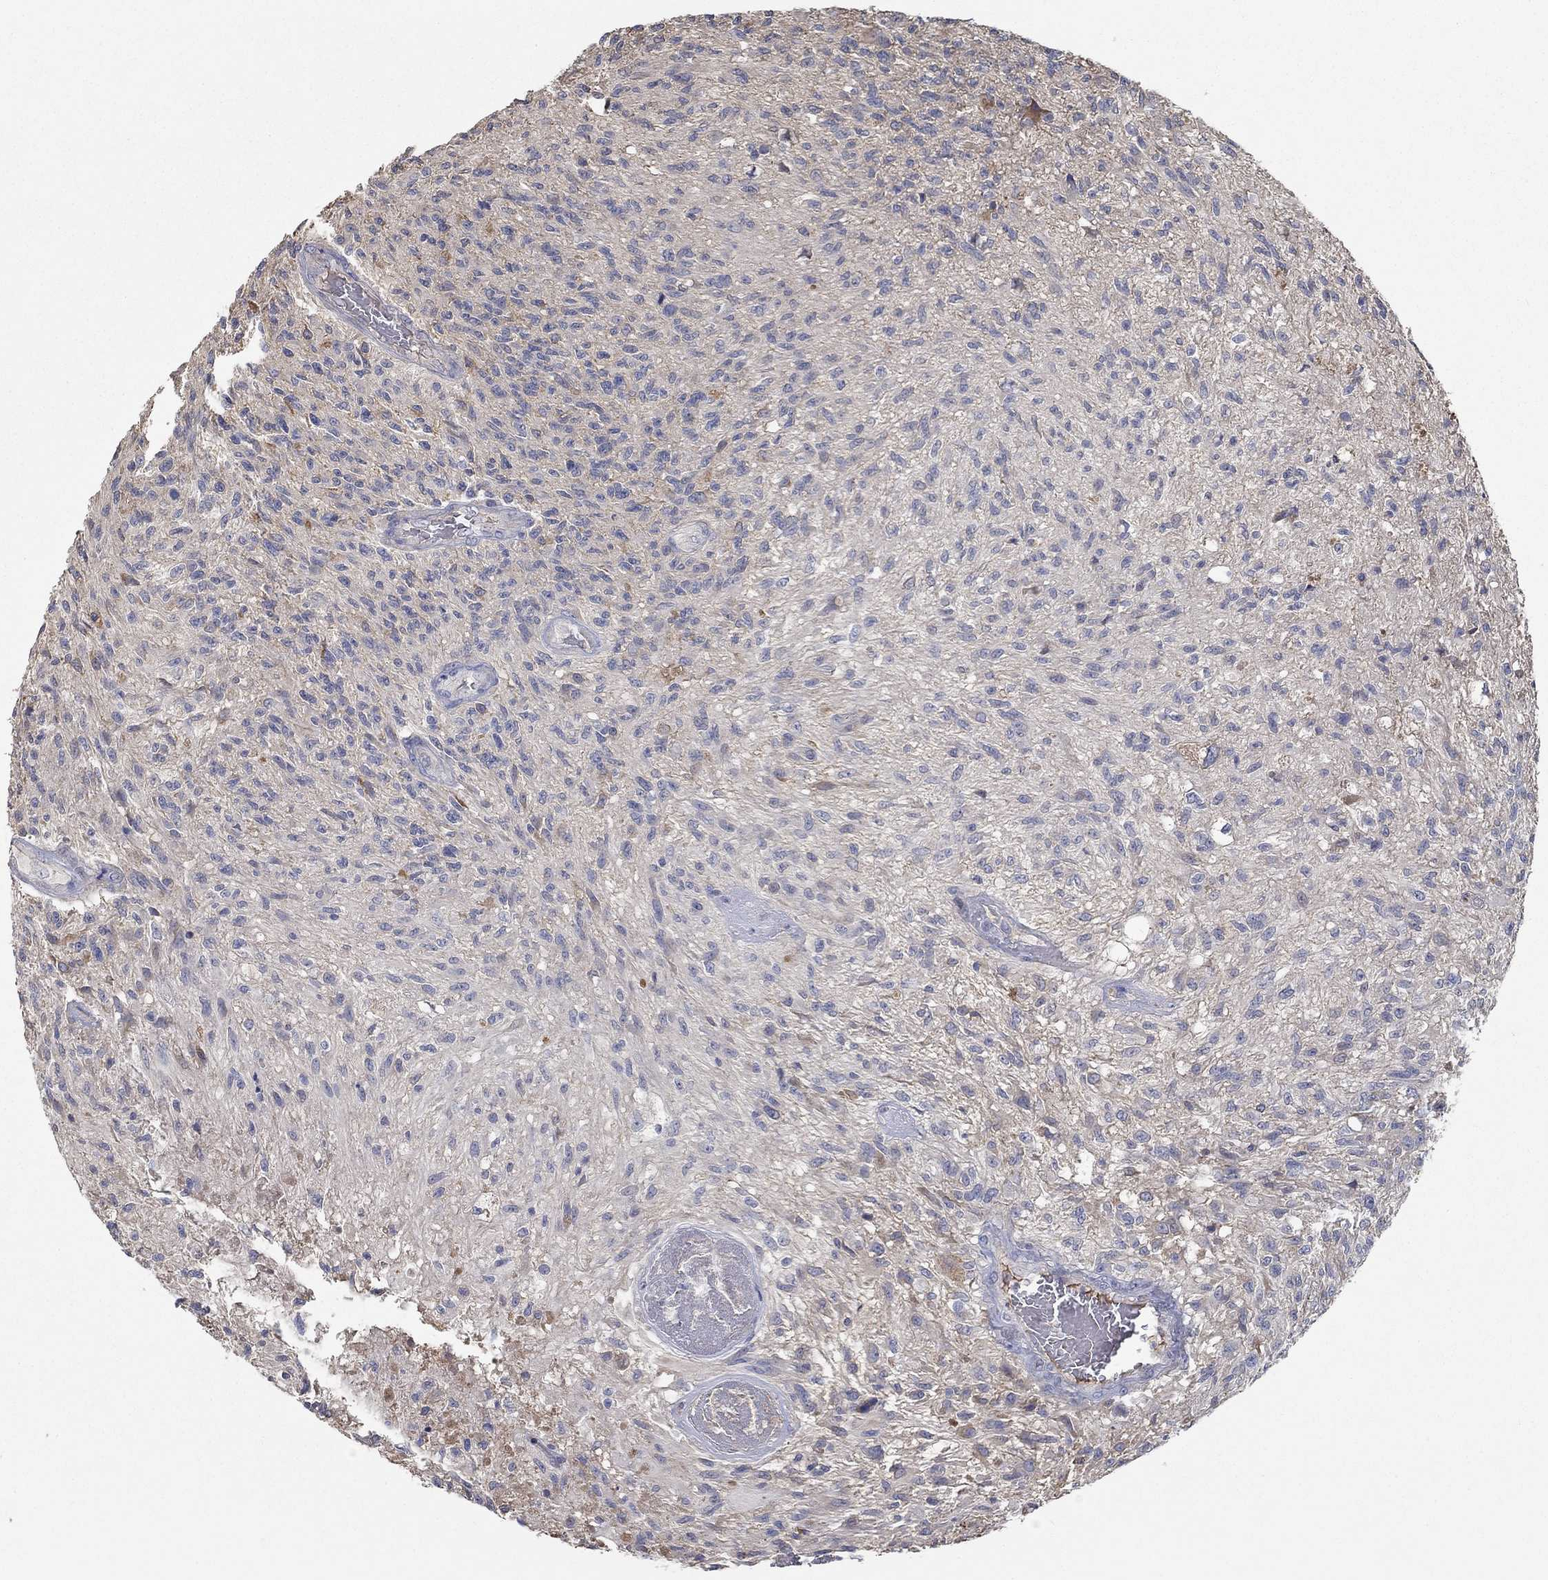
{"staining": {"intensity": "negative", "quantity": "none", "location": "none"}, "tissue": "glioma", "cell_type": "Tumor cells", "image_type": "cancer", "snomed": [{"axis": "morphology", "description": "Glioma, malignant, High grade"}, {"axis": "topography", "description": "Brain"}], "caption": "A high-resolution micrograph shows immunohistochemistry (IHC) staining of high-grade glioma (malignant), which demonstrates no significant expression in tumor cells. The staining was performed using DAB (3,3'-diaminobenzidine) to visualize the protein expression in brown, while the nuclei were stained in blue with hematoxylin (Magnification: 20x).", "gene": "IL10", "patient": {"sex": "male", "age": 56}}